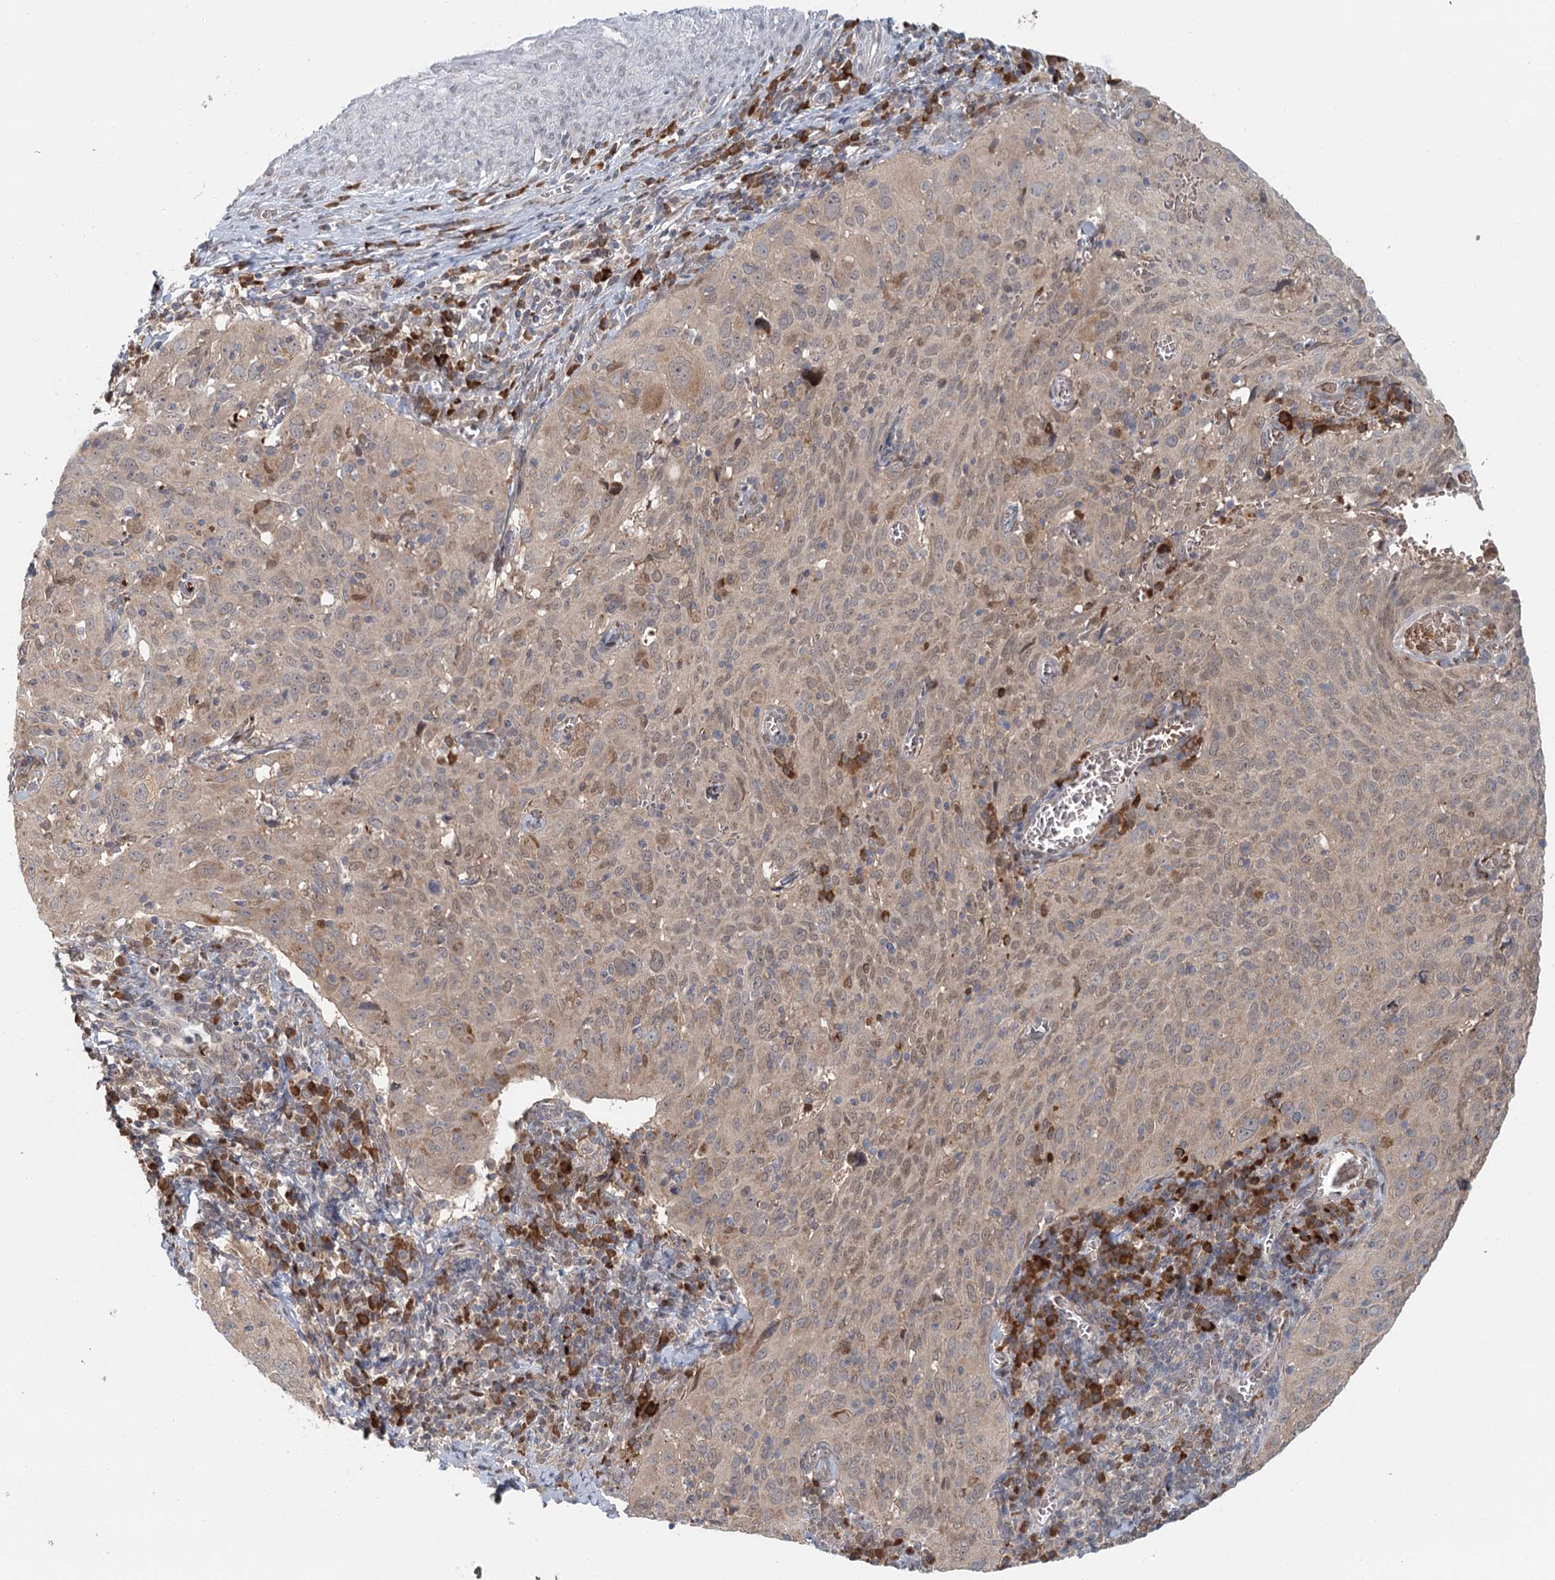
{"staining": {"intensity": "weak", "quantity": "25%-75%", "location": "cytoplasmic/membranous,nuclear"}, "tissue": "cervical cancer", "cell_type": "Tumor cells", "image_type": "cancer", "snomed": [{"axis": "morphology", "description": "Squamous cell carcinoma, NOS"}, {"axis": "topography", "description": "Cervix"}], "caption": "Cervical squamous cell carcinoma stained with immunohistochemistry (IHC) reveals weak cytoplasmic/membranous and nuclear expression in approximately 25%-75% of tumor cells.", "gene": "ADK", "patient": {"sex": "female", "age": 31}}